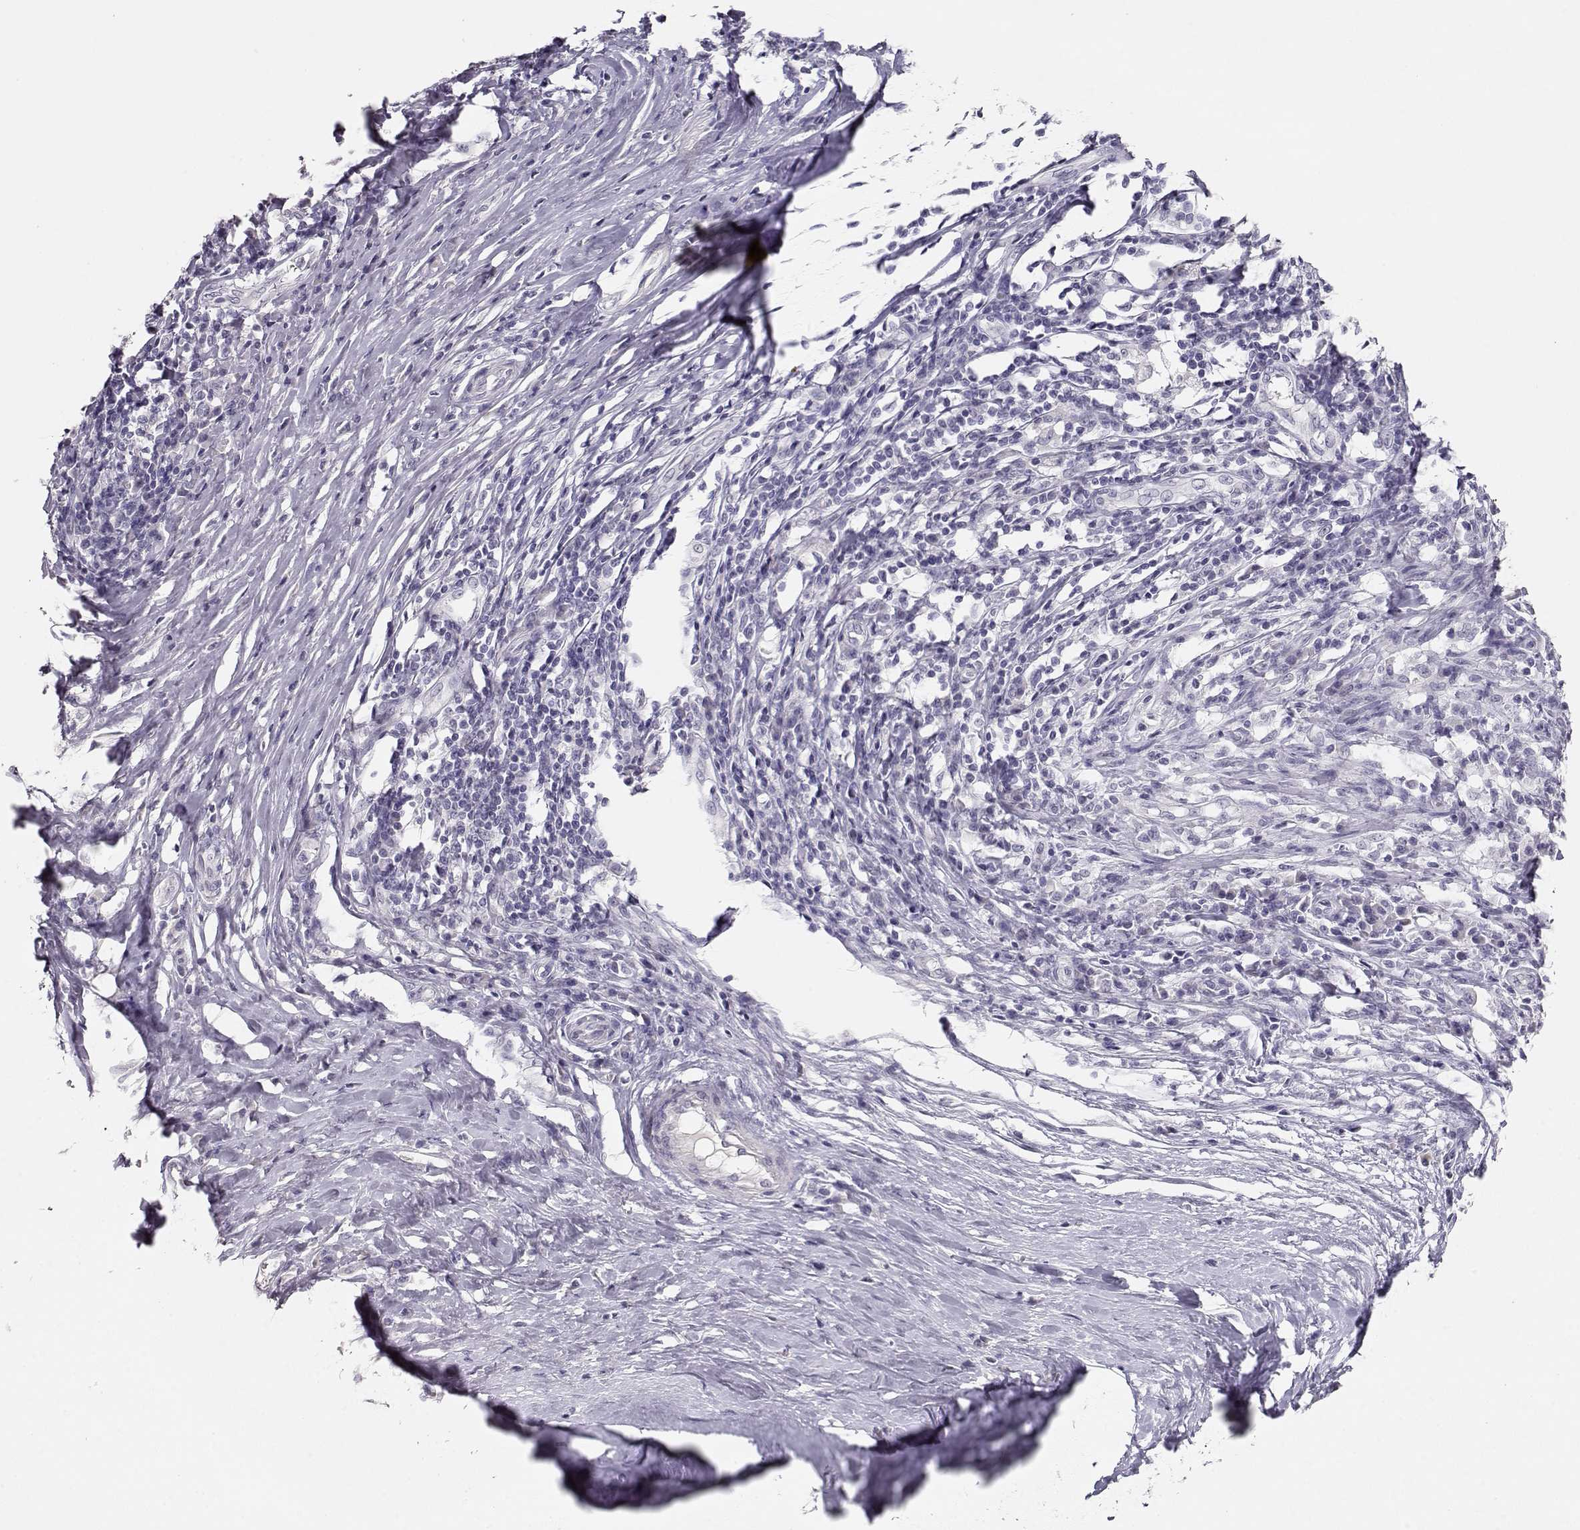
{"staining": {"intensity": "negative", "quantity": "none", "location": "none"}, "tissue": "melanoma", "cell_type": "Tumor cells", "image_type": "cancer", "snomed": [{"axis": "morphology", "description": "Malignant melanoma, NOS"}, {"axis": "topography", "description": "Skin"}], "caption": "An IHC micrograph of melanoma is shown. There is no staining in tumor cells of melanoma.", "gene": "MAGEC1", "patient": {"sex": "female", "age": 91}}